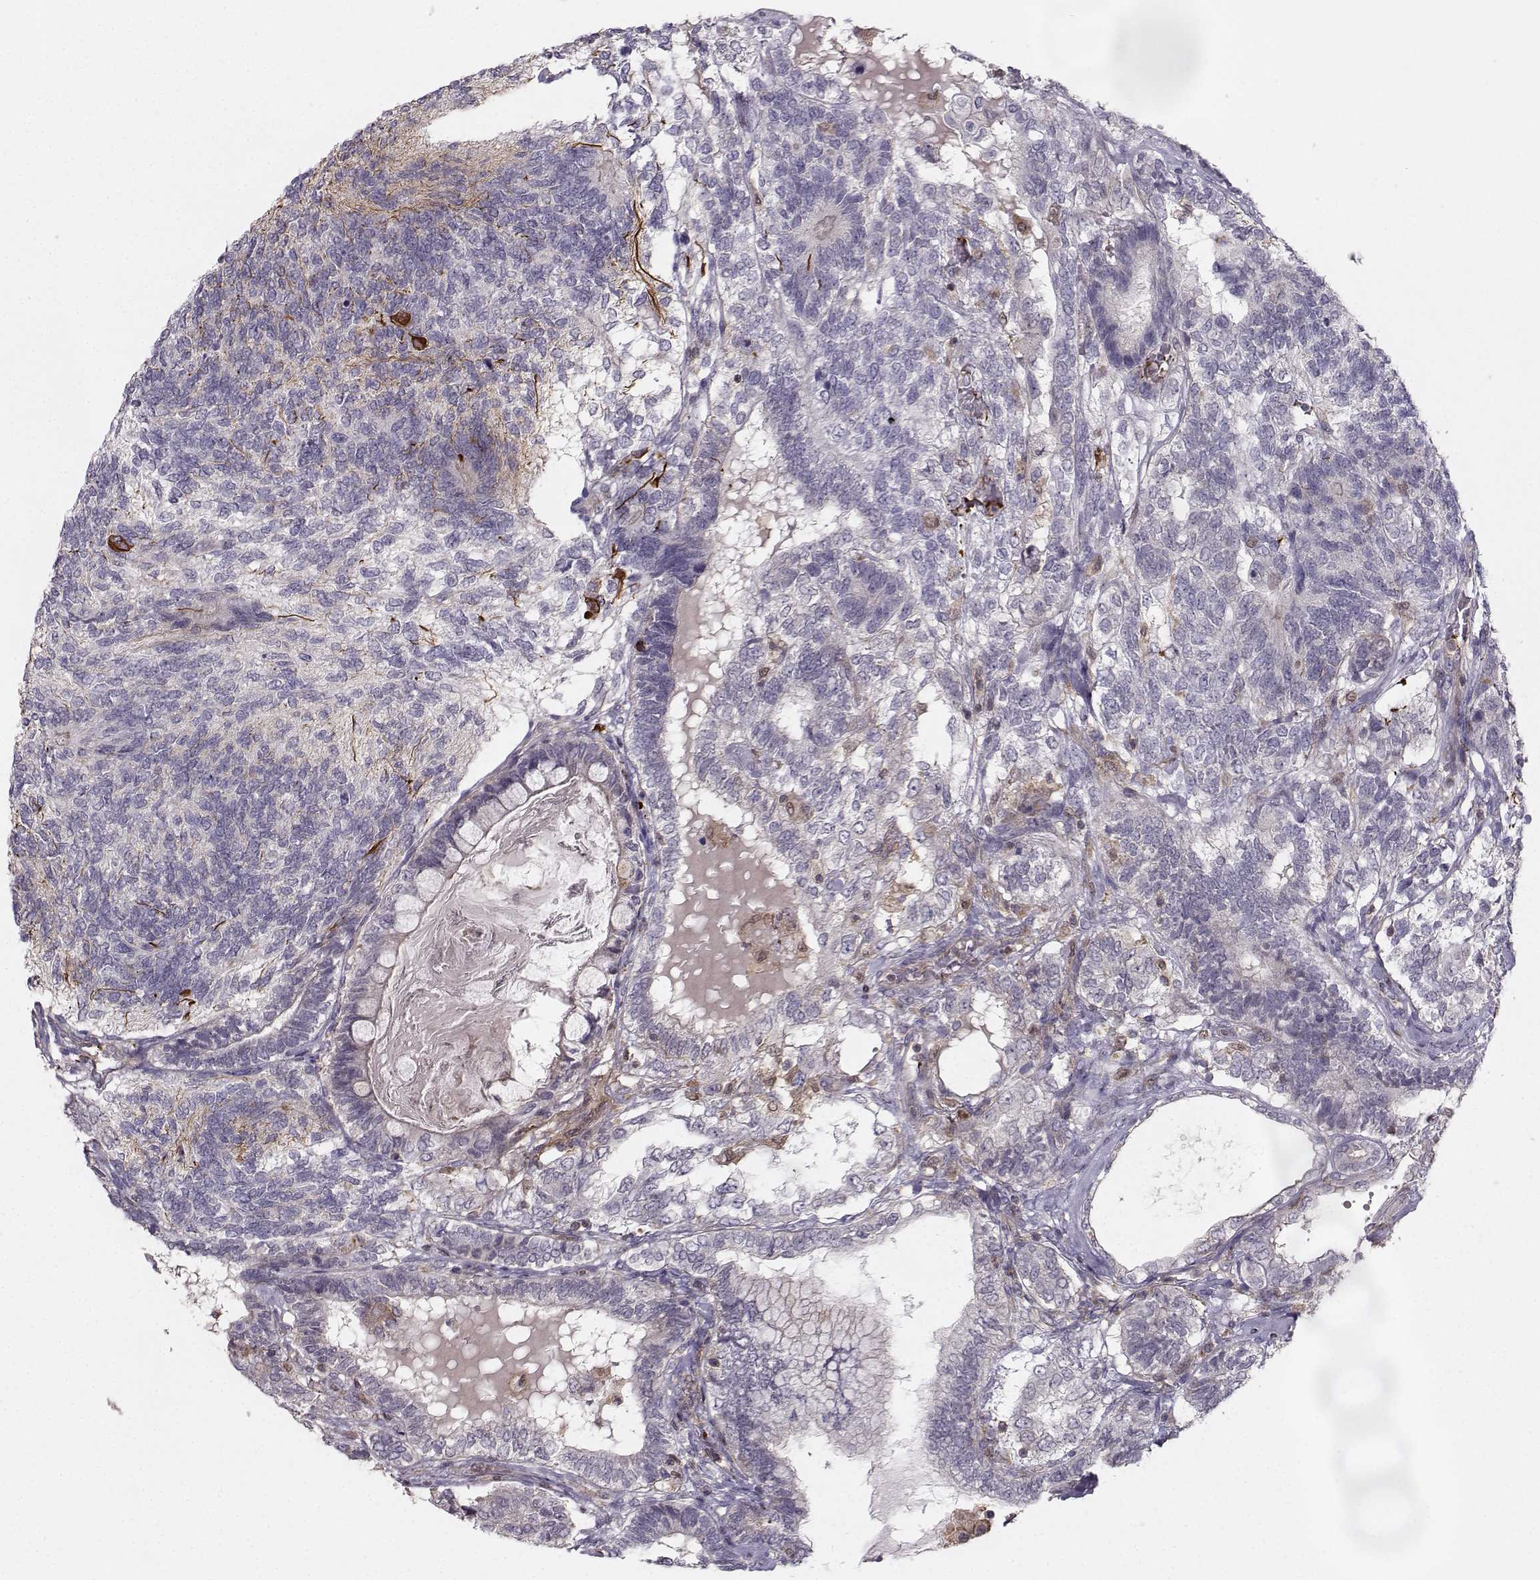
{"staining": {"intensity": "negative", "quantity": "none", "location": "none"}, "tissue": "testis cancer", "cell_type": "Tumor cells", "image_type": "cancer", "snomed": [{"axis": "morphology", "description": "Seminoma, NOS"}, {"axis": "morphology", "description": "Carcinoma, Embryonal, NOS"}, {"axis": "topography", "description": "Testis"}], "caption": "IHC micrograph of neoplastic tissue: human embryonal carcinoma (testis) stained with DAB (3,3'-diaminobenzidine) demonstrates no significant protein expression in tumor cells. (DAB IHC visualized using brightfield microscopy, high magnification).", "gene": "ASB16", "patient": {"sex": "male", "age": 41}}